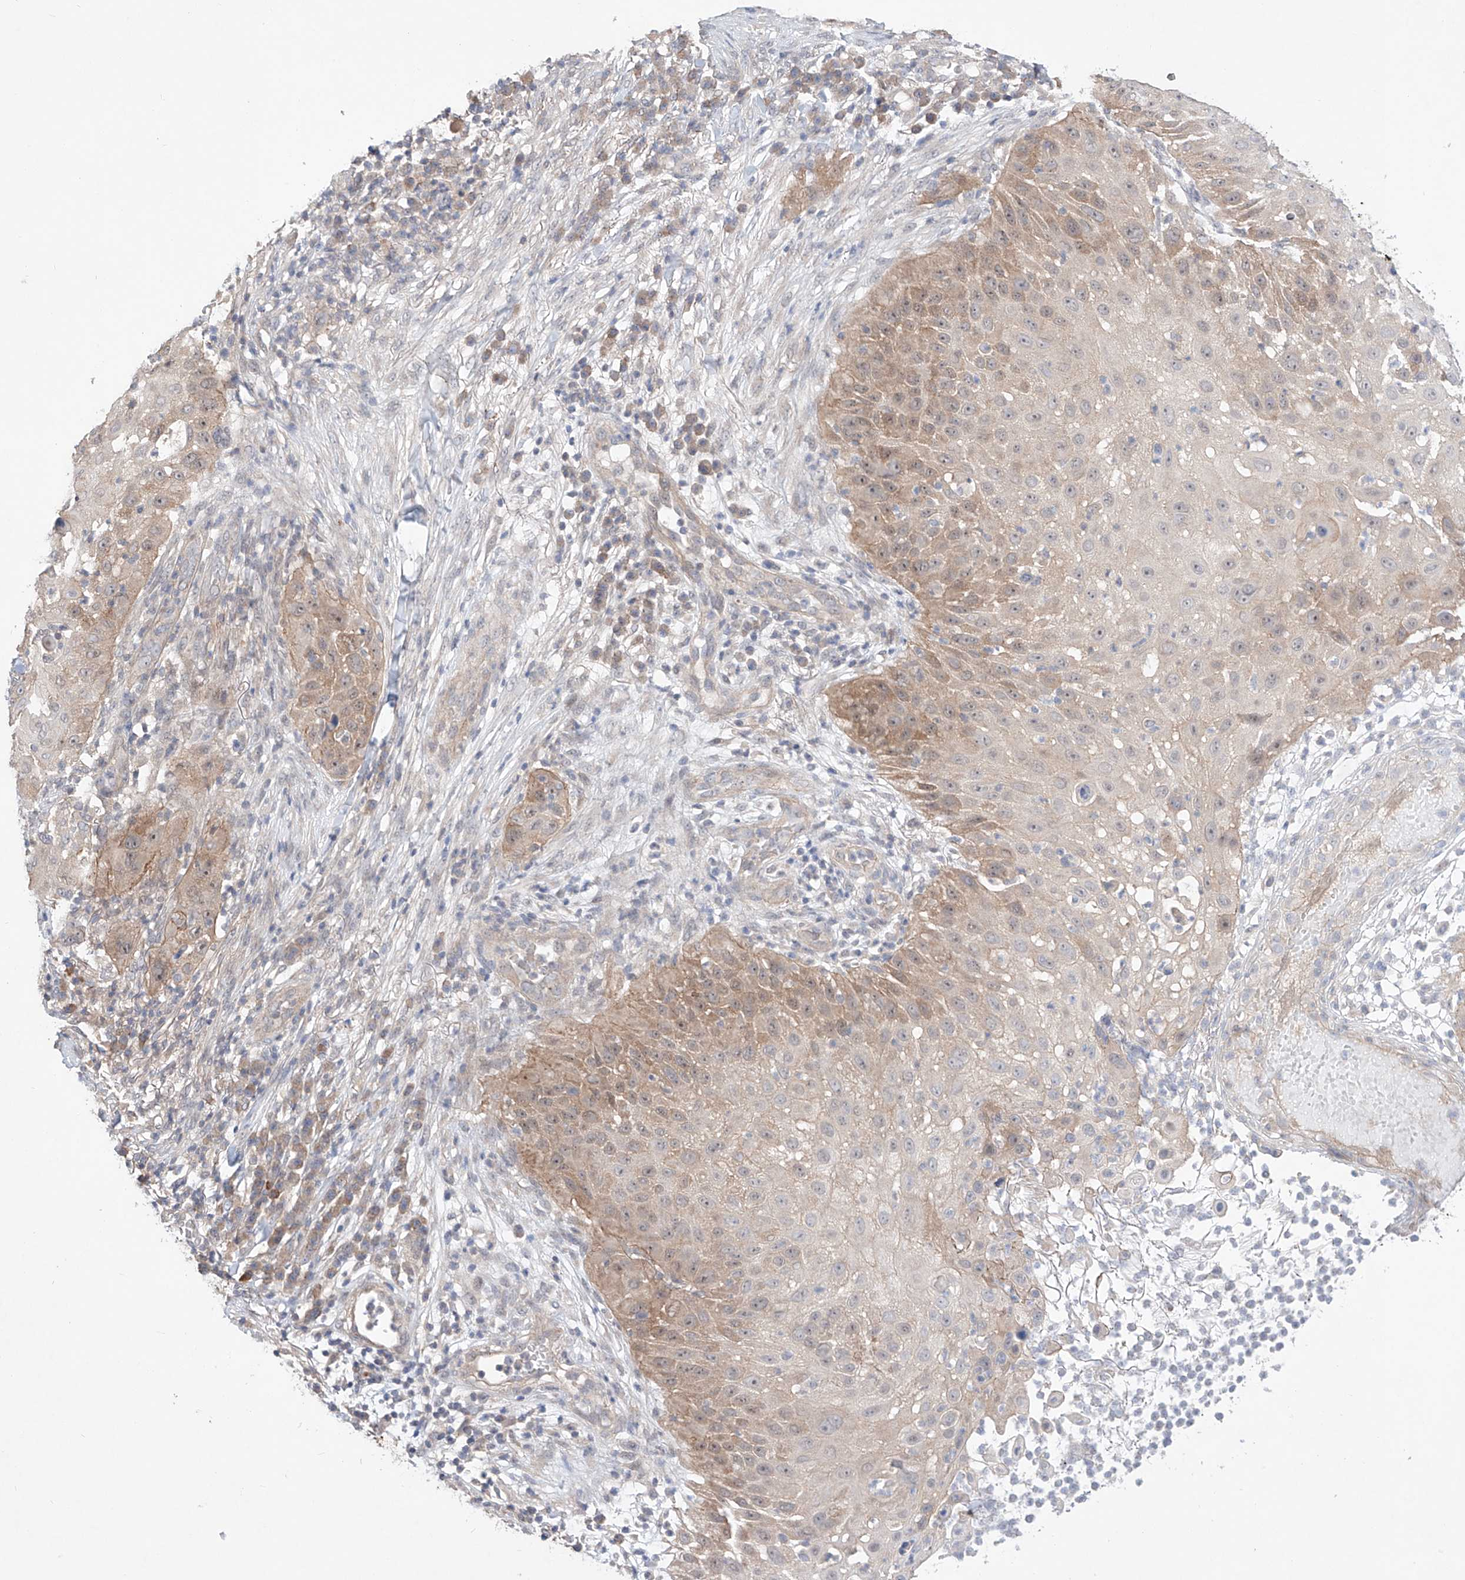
{"staining": {"intensity": "moderate", "quantity": "25%-75%", "location": "cytoplasmic/membranous"}, "tissue": "skin cancer", "cell_type": "Tumor cells", "image_type": "cancer", "snomed": [{"axis": "morphology", "description": "Squamous cell carcinoma, NOS"}, {"axis": "topography", "description": "Skin"}], "caption": "Immunohistochemical staining of human skin cancer (squamous cell carcinoma) displays medium levels of moderate cytoplasmic/membranous staining in approximately 25%-75% of tumor cells.", "gene": "TSR2", "patient": {"sex": "female", "age": 44}}